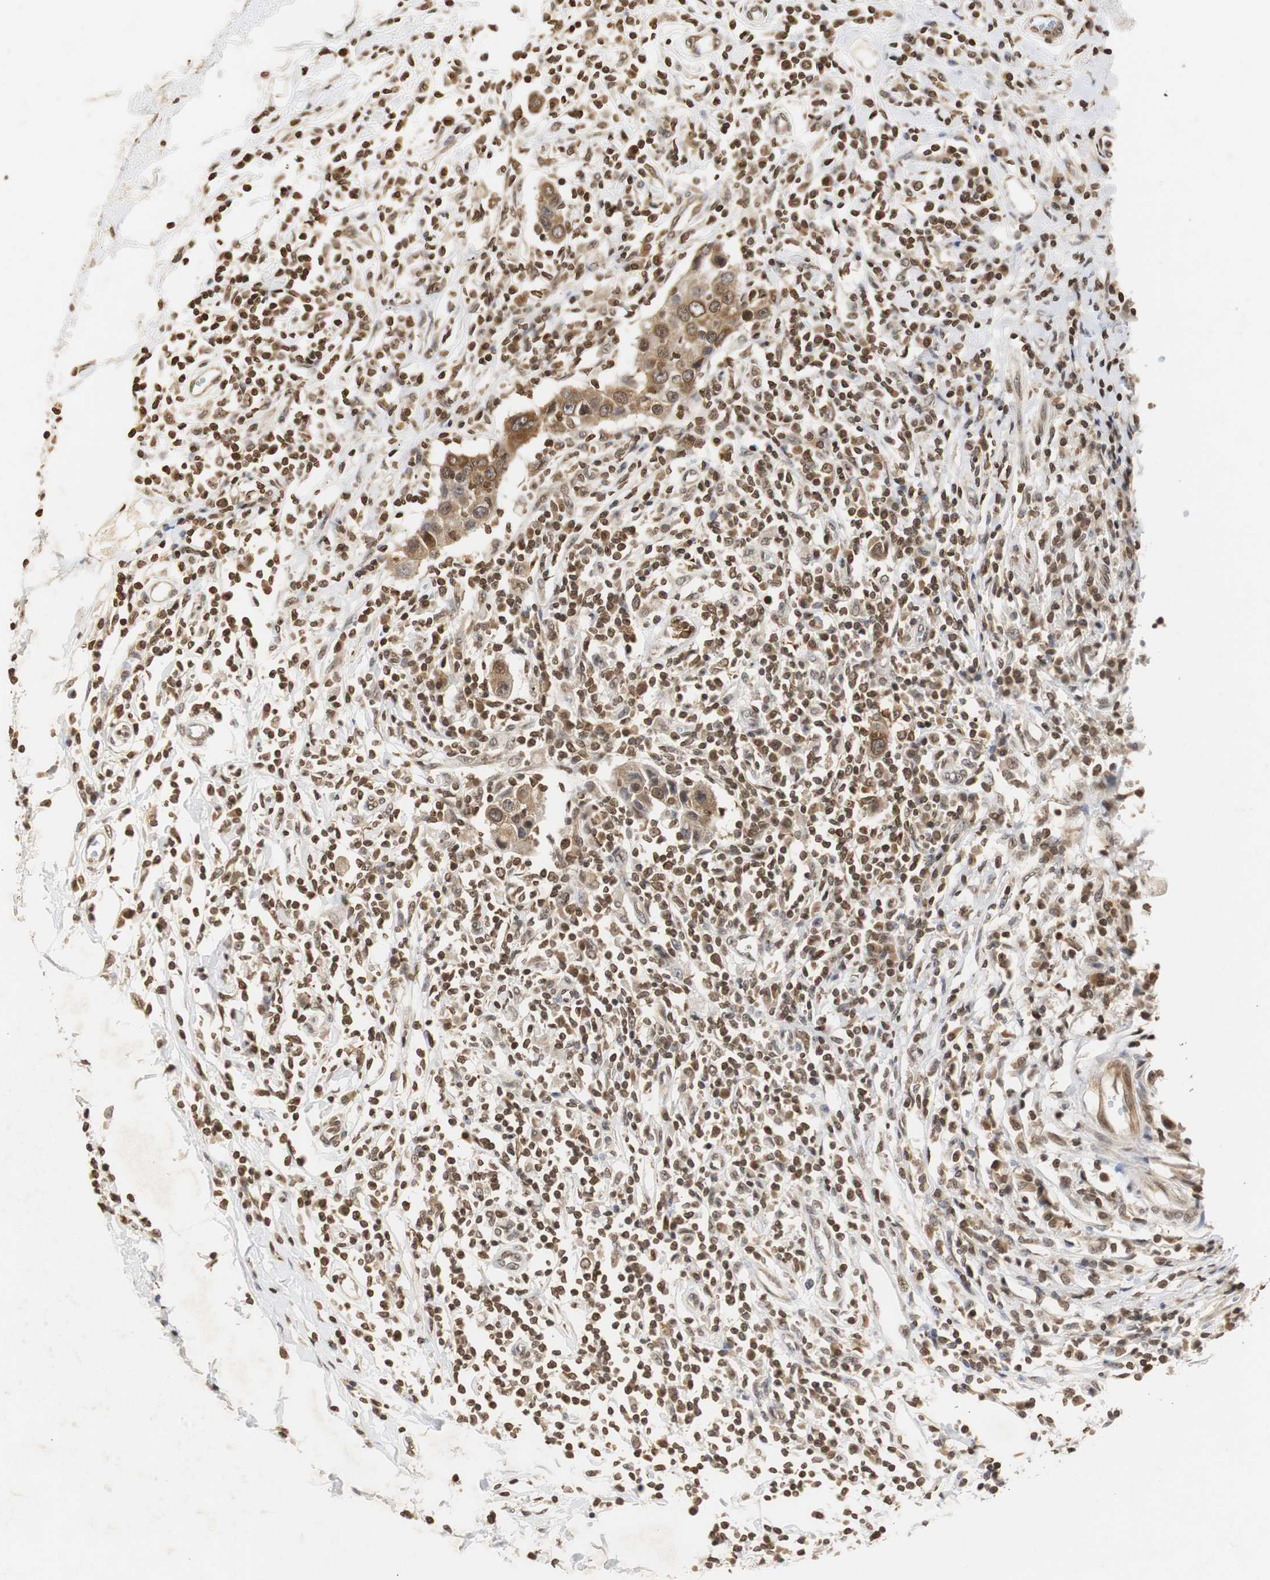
{"staining": {"intensity": "moderate", "quantity": ">75%", "location": "cytoplasmic/membranous,nuclear"}, "tissue": "breast cancer", "cell_type": "Tumor cells", "image_type": "cancer", "snomed": [{"axis": "morphology", "description": "Duct carcinoma"}, {"axis": "topography", "description": "Breast"}], "caption": "The image reveals staining of breast cancer (infiltrating ductal carcinoma), revealing moderate cytoplasmic/membranous and nuclear protein positivity (brown color) within tumor cells.", "gene": "ZFC3H1", "patient": {"sex": "female", "age": 27}}